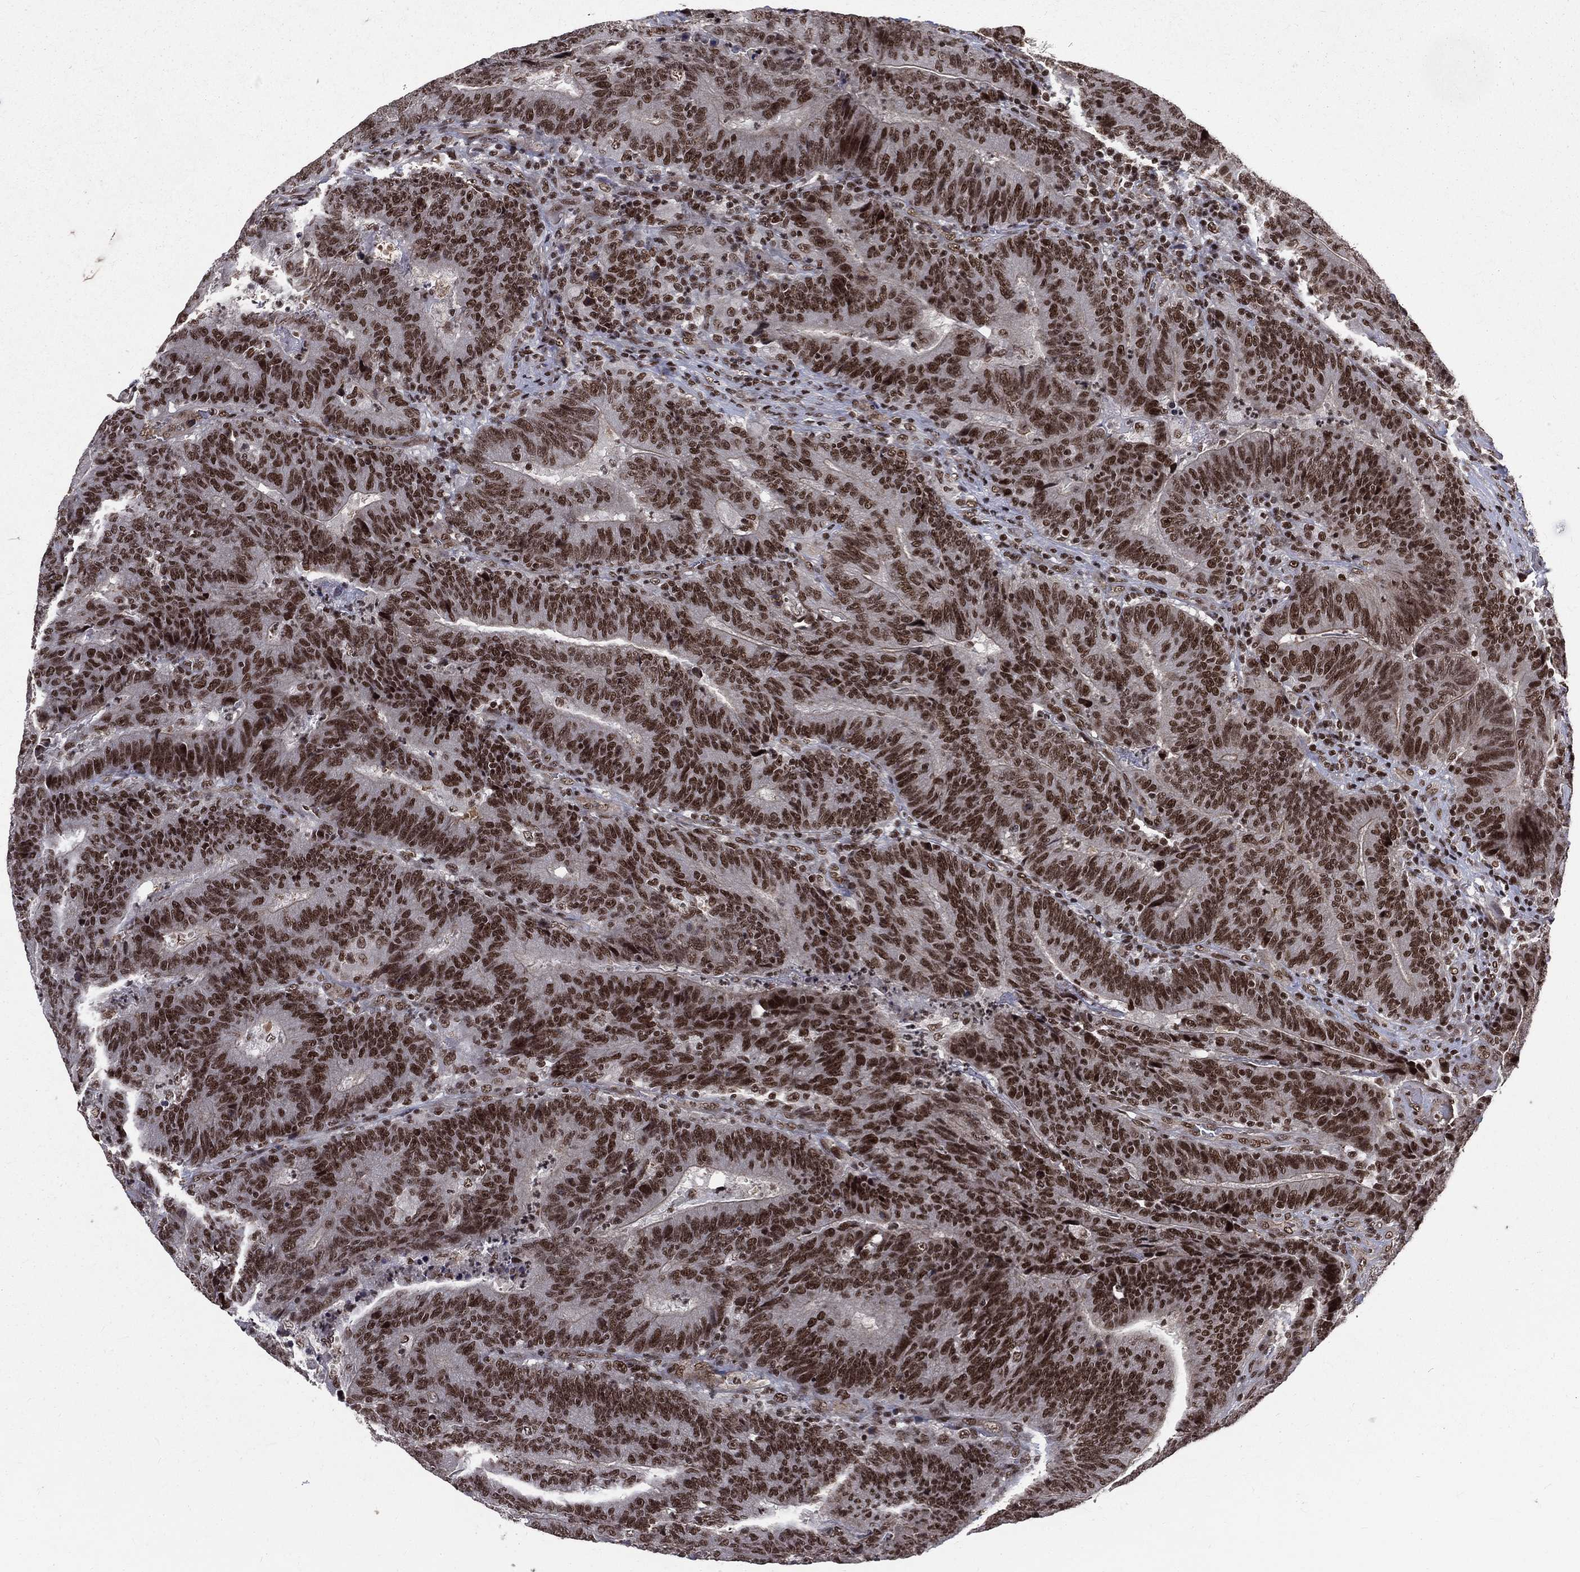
{"staining": {"intensity": "strong", "quantity": ">75%", "location": "nuclear"}, "tissue": "colorectal cancer", "cell_type": "Tumor cells", "image_type": "cancer", "snomed": [{"axis": "morphology", "description": "Adenocarcinoma, NOS"}, {"axis": "topography", "description": "Colon"}], "caption": "A high-resolution histopathology image shows immunohistochemistry staining of colorectal cancer, which exhibits strong nuclear positivity in about >75% of tumor cells. The staining was performed using DAB, with brown indicating positive protein expression. Nuclei are stained blue with hematoxylin.", "gene": "SMC3", "patient": {"sex": "female", "age": 75}}